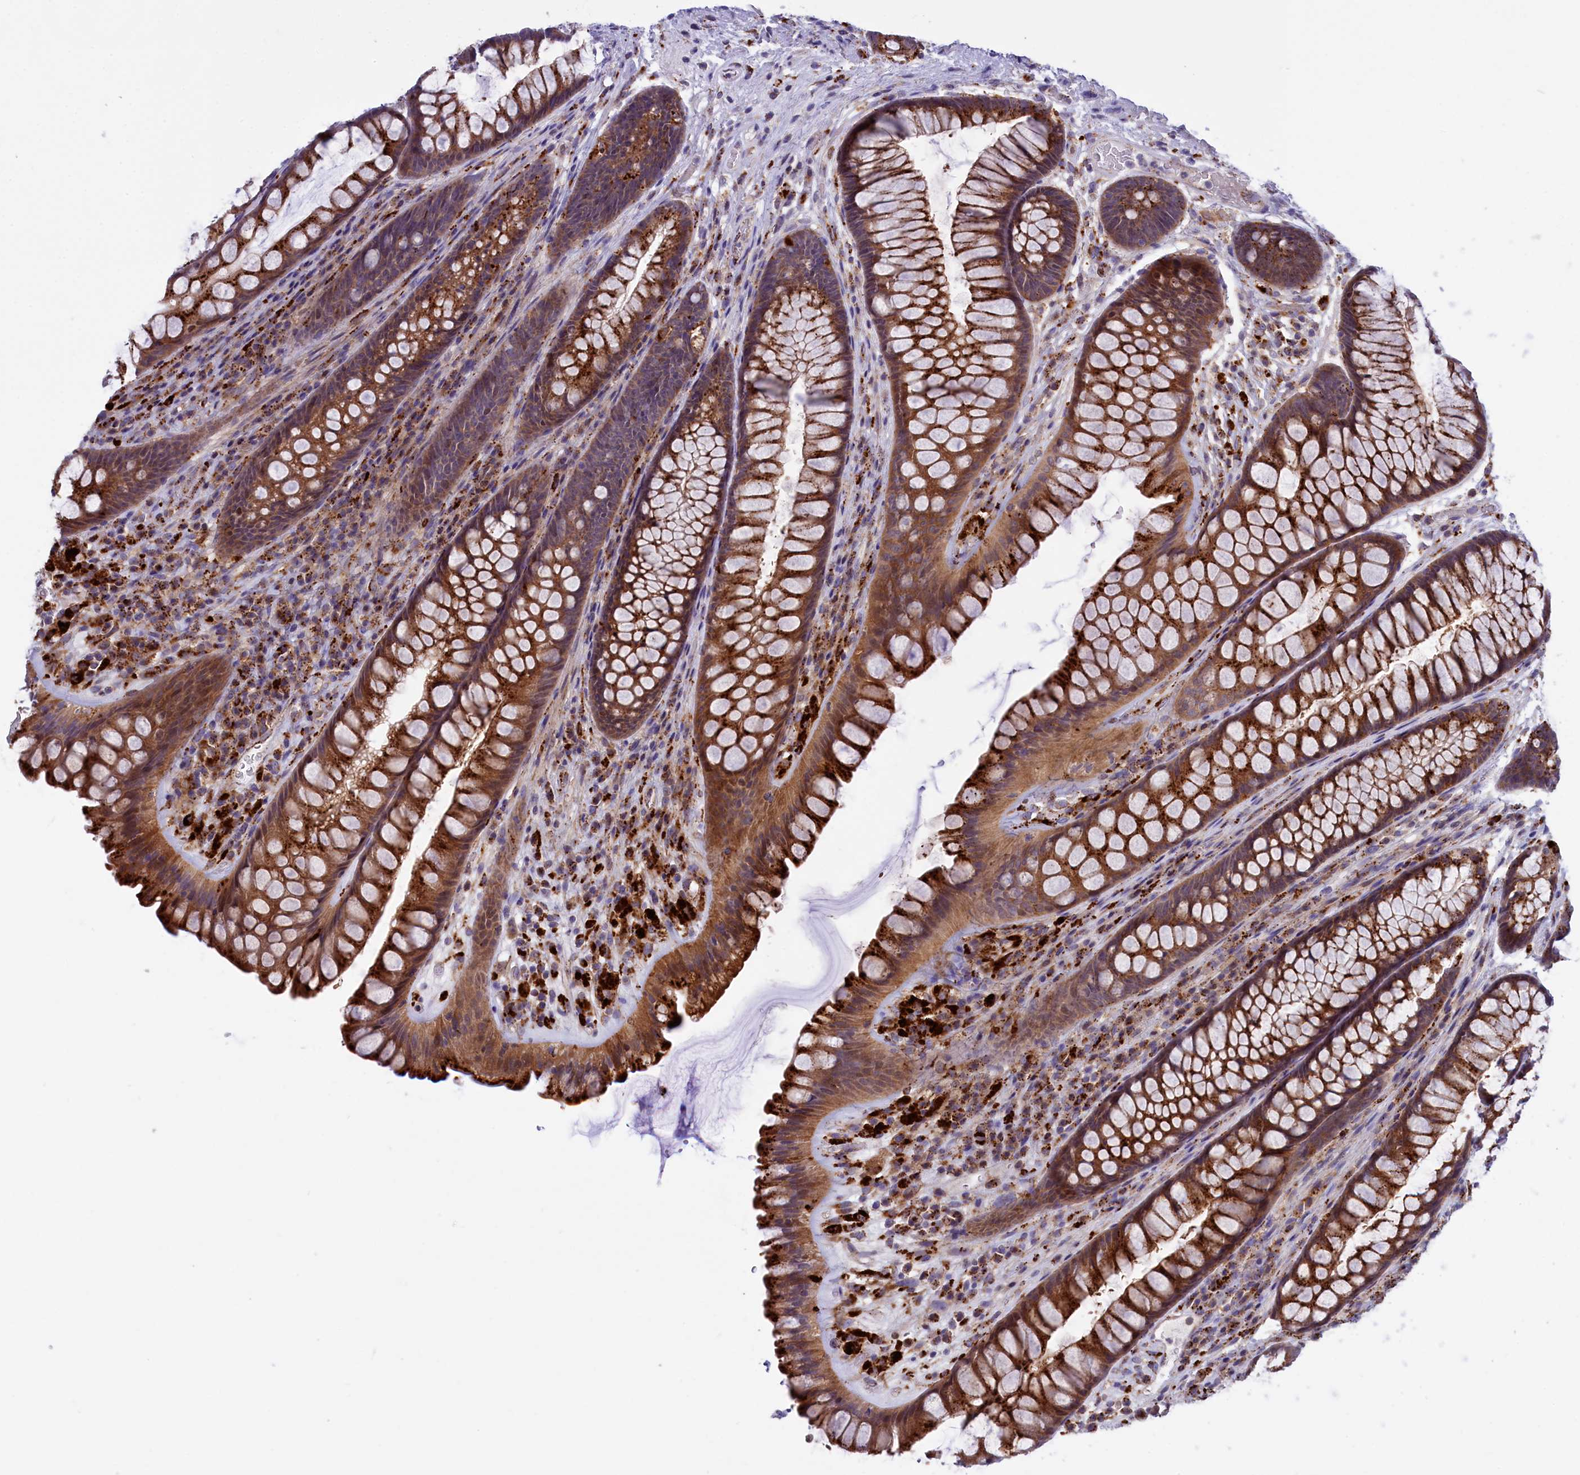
{"staining": {"intensity": "strong", "quantity": ">75%", "location": "cytoplasmic/membranous"}, "tissue": "rectum", "cell_type": "Glandular cells", "image_type": "normal", "snomed": [{"axis": "morphology", "description": "Normal tissue, NOS"}, {"axis": "topography", "description": "Rectum"}], "caption": "Normal rectum displays strong cytoplasmic/membranous staining in about >75% of glandular cells, visualized by immunohistochemistry.", "gene": "MAN2B1", "patient": {"sex": "male", "age": 74}}